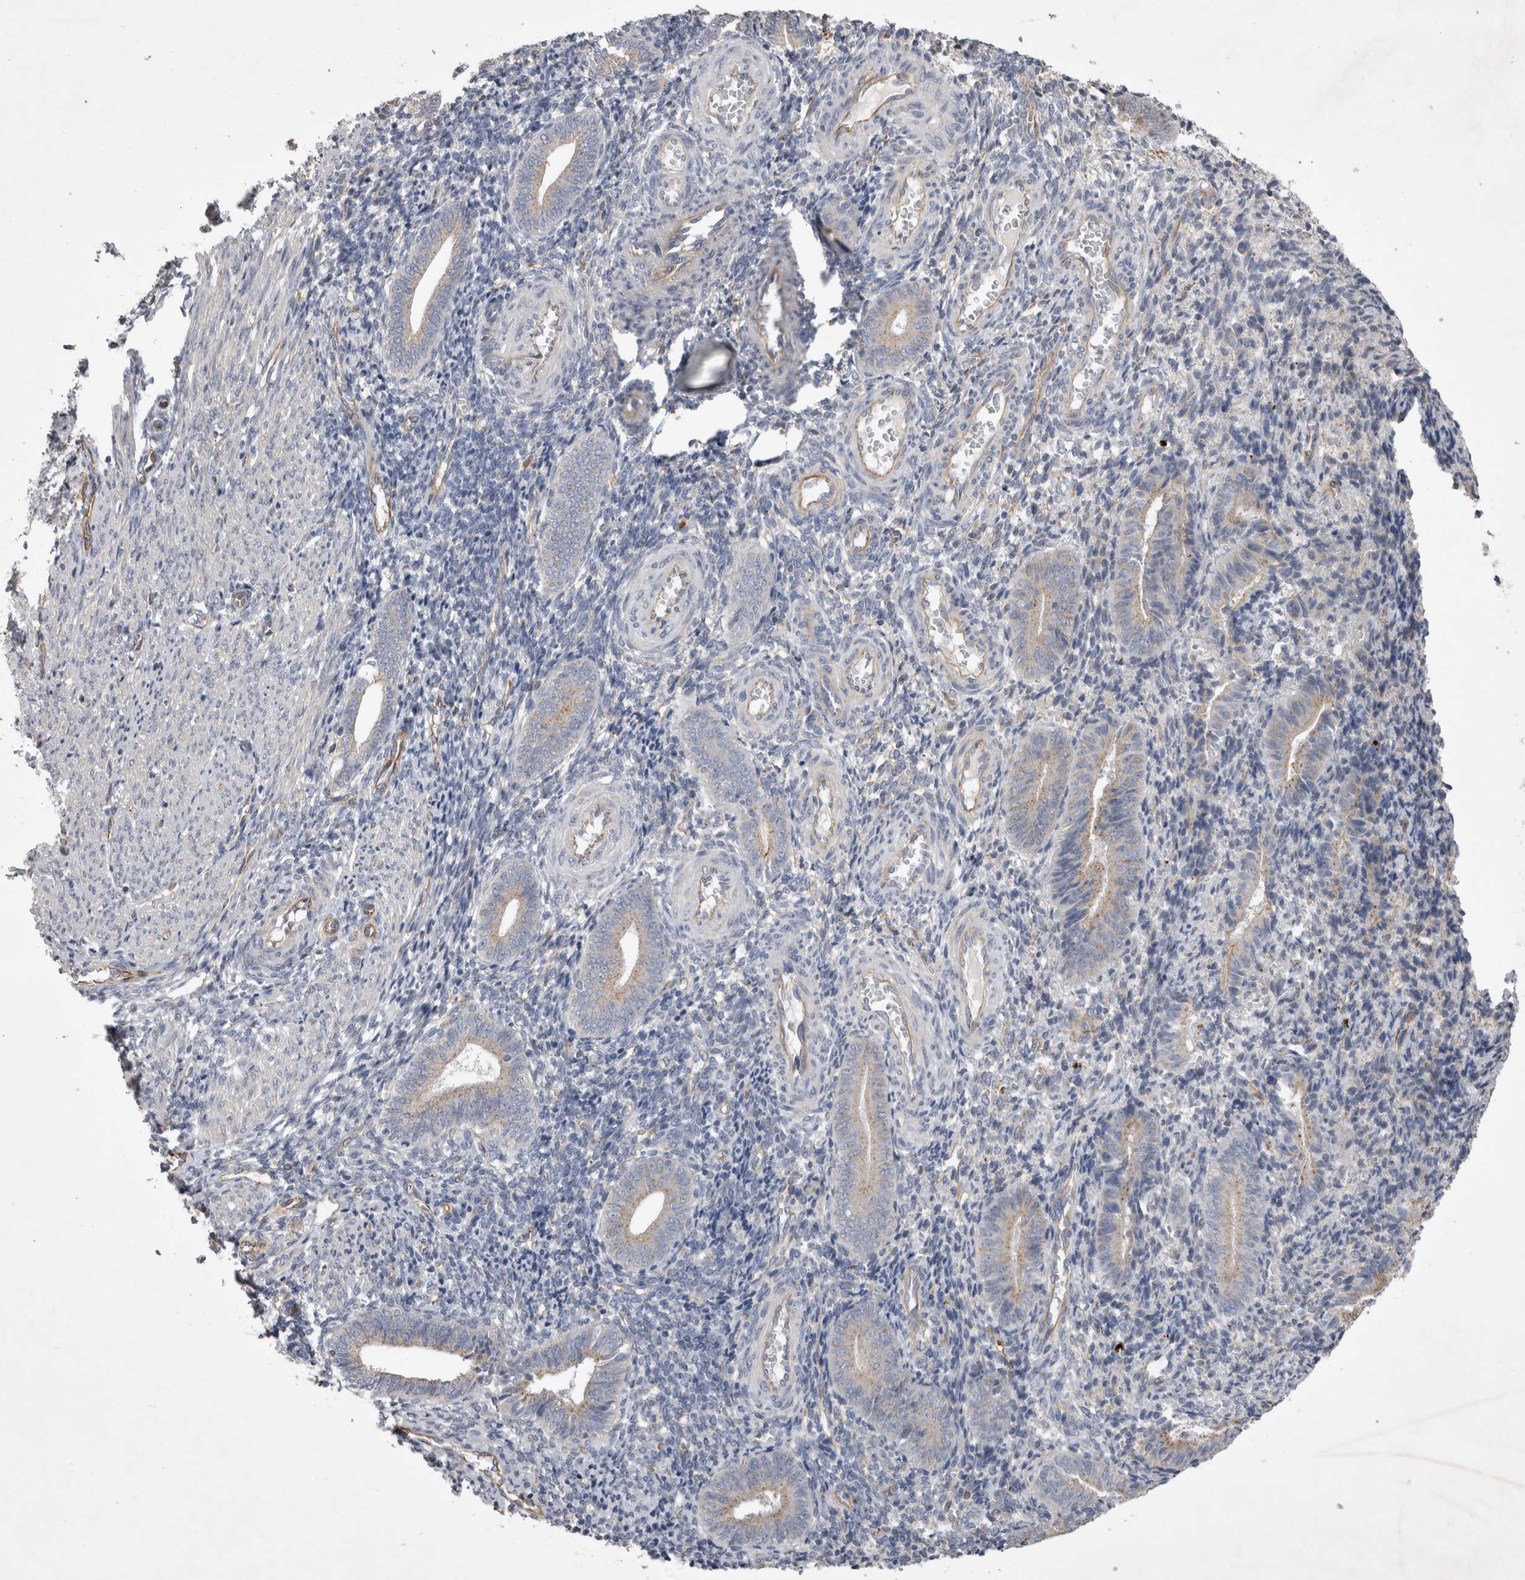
{"staining": {"intensity": "negative", "quantity": "none", "location": "none"}, "tissue": "endometrium", "cell_type": "Cells in endometrial stroma", "image_type": "normal", "snomed": [{"axis": "morphology", "description": "Normal tissue, NOS"}, {"axis": "topography", "description": "Uterus"}, {"axis": "topography", "description": "Endometrium"}], "caption": "This is a histopathology image of immunohistochemistry staining of normal endometrium, which shows no expression in cells in endometrial stroma.", "gene": "STRADB", "patient": {"sex": "female", "age": 33}}